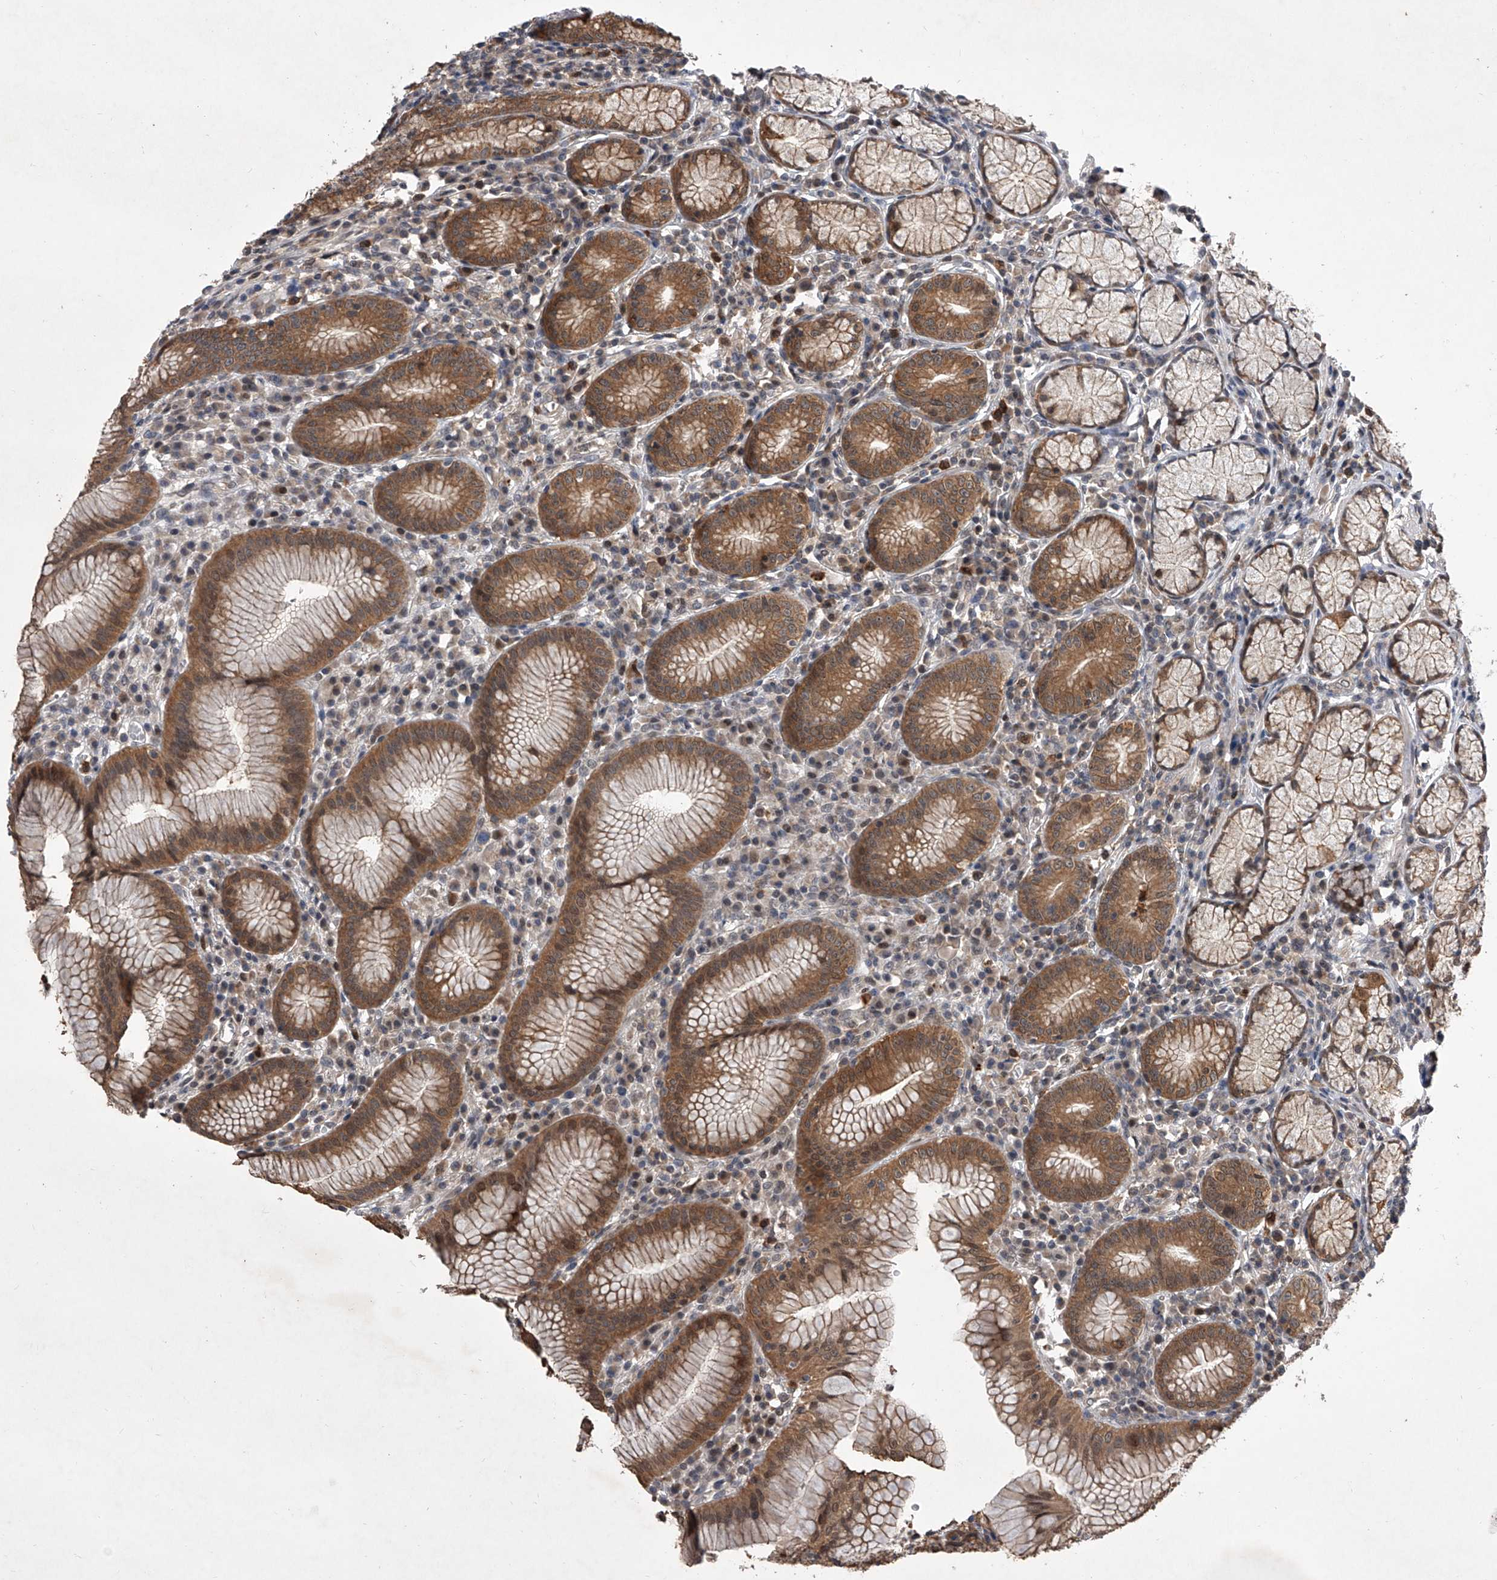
{"staining": {"intensity": "moderate", "quantity": ">75%", "location": "cytoplasmic/membranous"}, "tissue": "stomach", "cell_type": "Glandular cells", "image_type": "normal", "snomed": [{"axis": "morphology", "description": "Normal tissue, NOS"}, {"axis": "topography", "description": "Stomach"}], "caption": "Stomach was stained to show a protein in brown. There is medium levels of moderate cytoplasmic/membranous positivity in approximately >75% of glandular cells. The staining is performed using DAB (3,3'-diaminobenzidine) brown chromogen to label protein expression. The nuclei are counter-stained blue using hematoxylin.", "gene": "BHLHE23", "patient": {"sex": "male", "age": 55}}